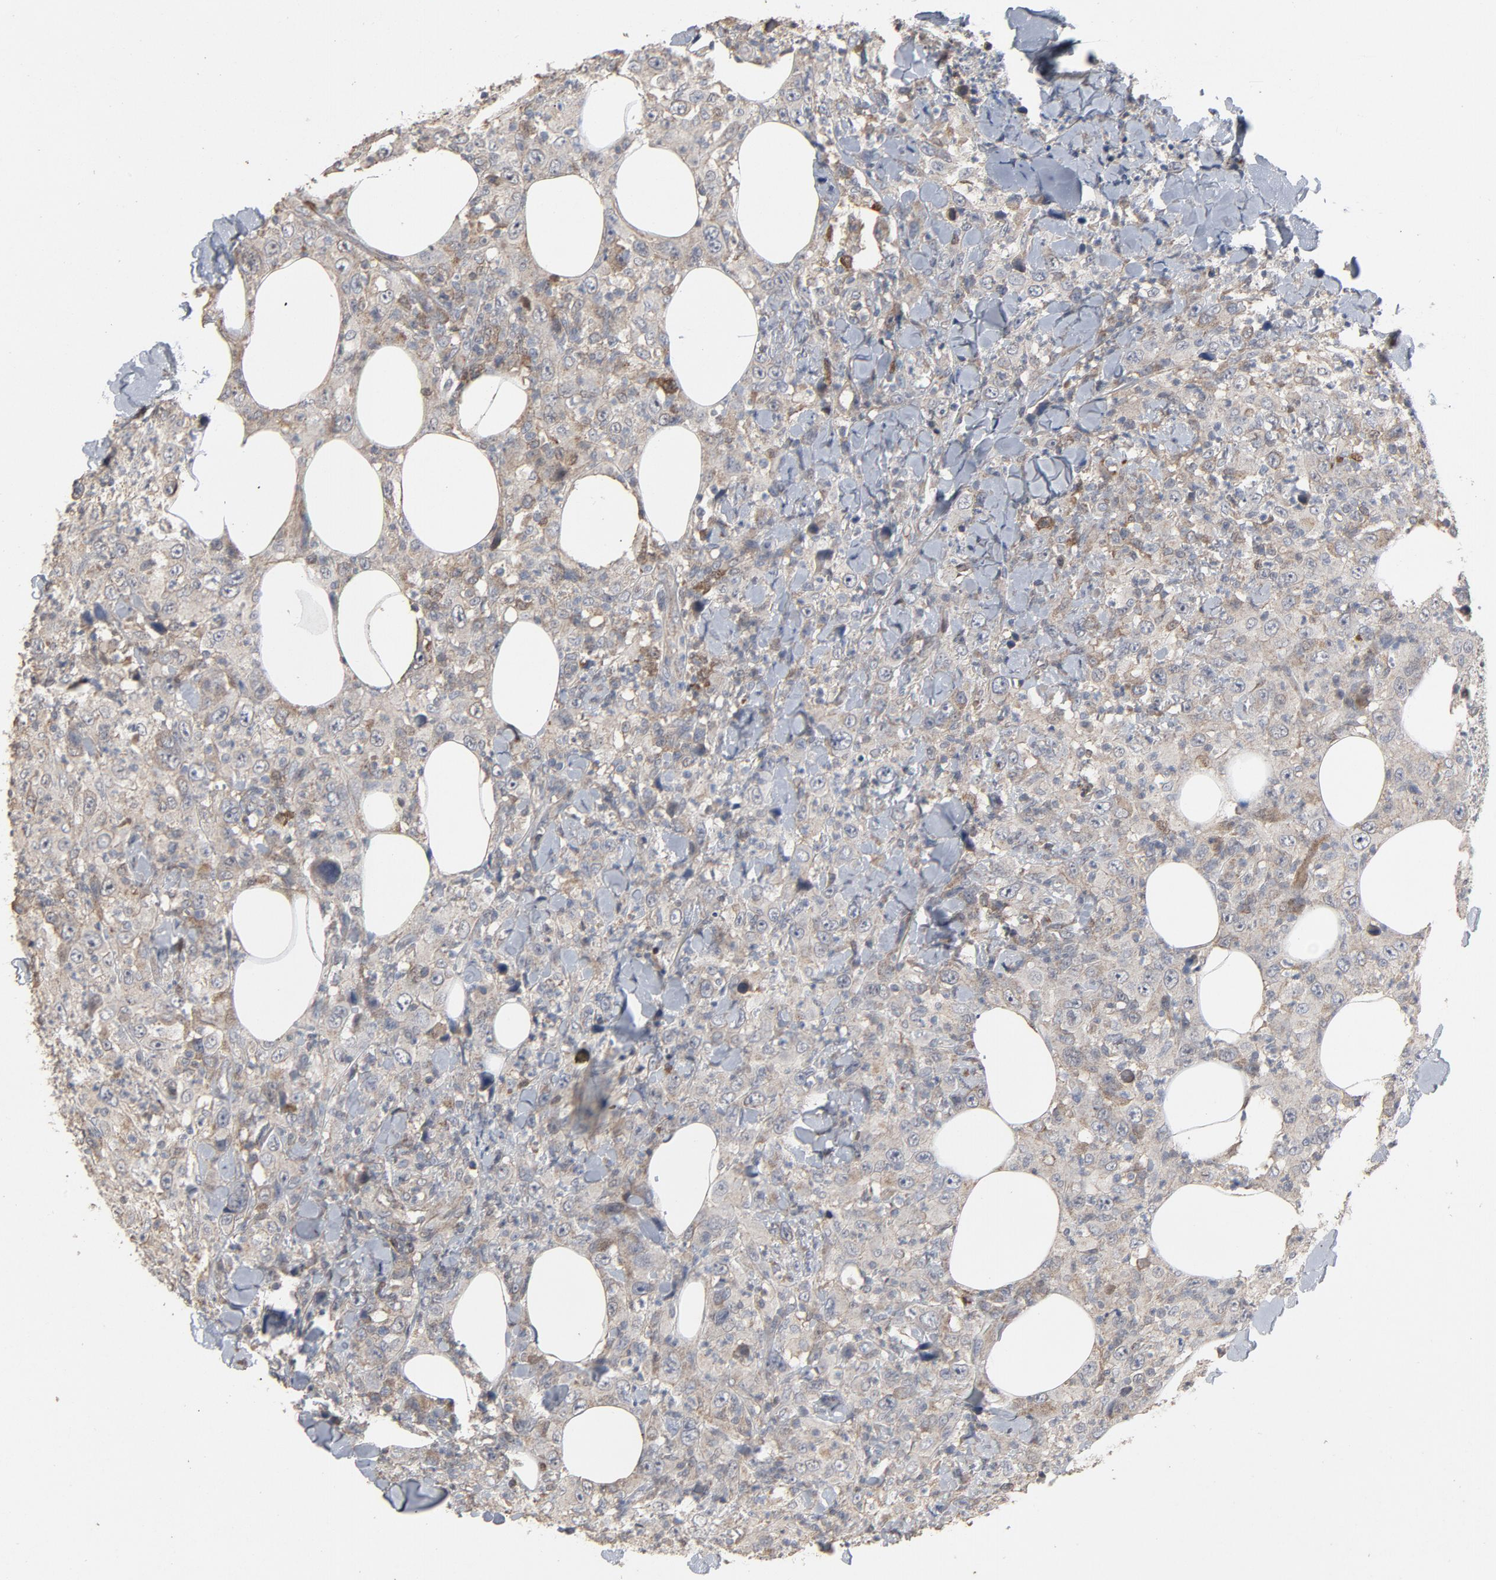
{"staining": {"intensity": "weak", "quantity": ">75%", "location": "cytoplasmic/membranous"}, "tissue": "thyroid cancer", "cell_type": "Tumor cells", "image_type": "cancer", "snomed": [{"axis": "morphology", "description": "Carcinoma, NOS"}, {"axis": "topography", "description": "Thyroid gland"}], "caption": "Immunohistochemical staining of thyroid carcinoma exhibits low levels of weak cytoplasmic/membranous staining in about >75% of tumor cells.", "gene": "CDK6", "patient": {"sex": "female", "age": 77}}